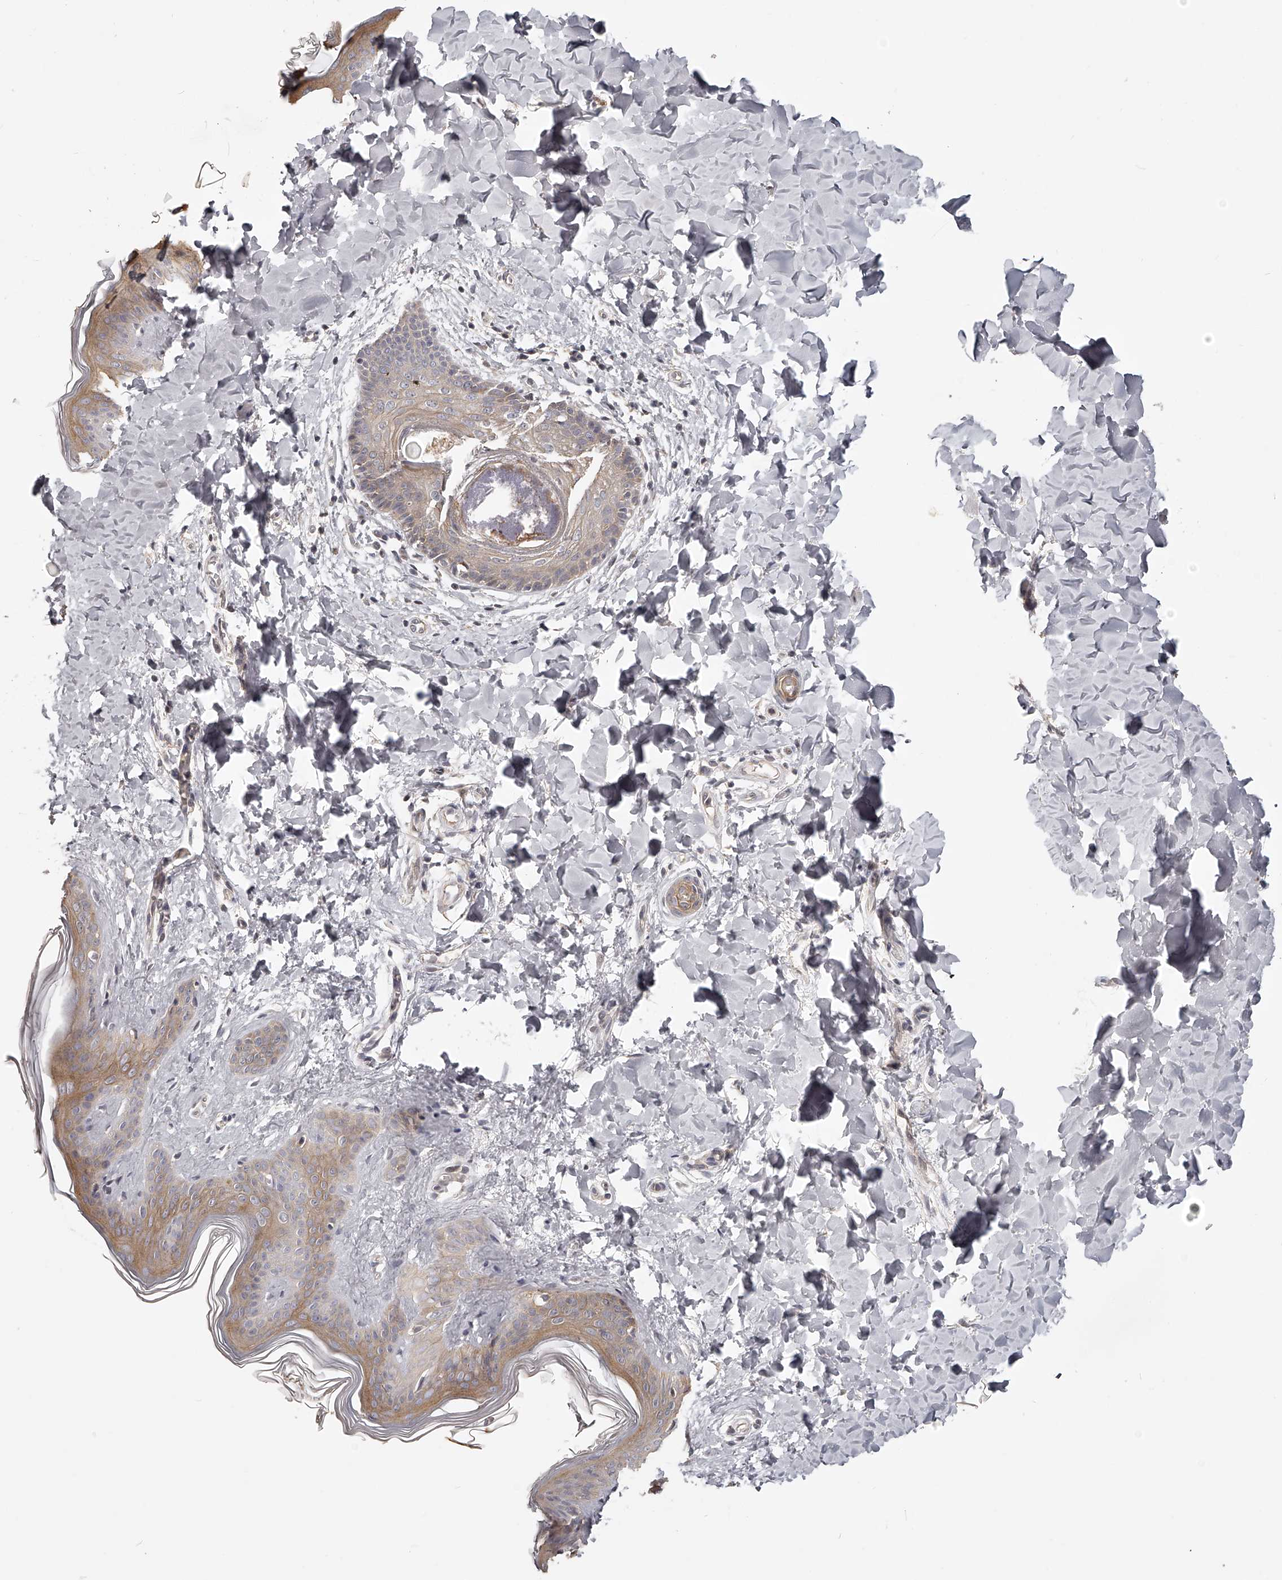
{"staining": {"intensity": "weak", "quantity": "25%-75%", "location": "cytoplasmic/membranous"}, "tissue": "skin", "cell_type": "Fibroblasts", "image_type": "normal", "snomed": [{"axis": "morphology", "description": "Normal tissue, NOS"}, {"axis": "topography", "description": "Skin"}], "caption": "Protein expression analysis of benign human skin reveals weak cytoplasmic/membranous staining in about 25%-75% of fibroblasts. (brown staining indicates protein expression, while blue staining denotes nuclei).", "gene": "ZNF582", "patient": {"sex": "female", "age": 17}}